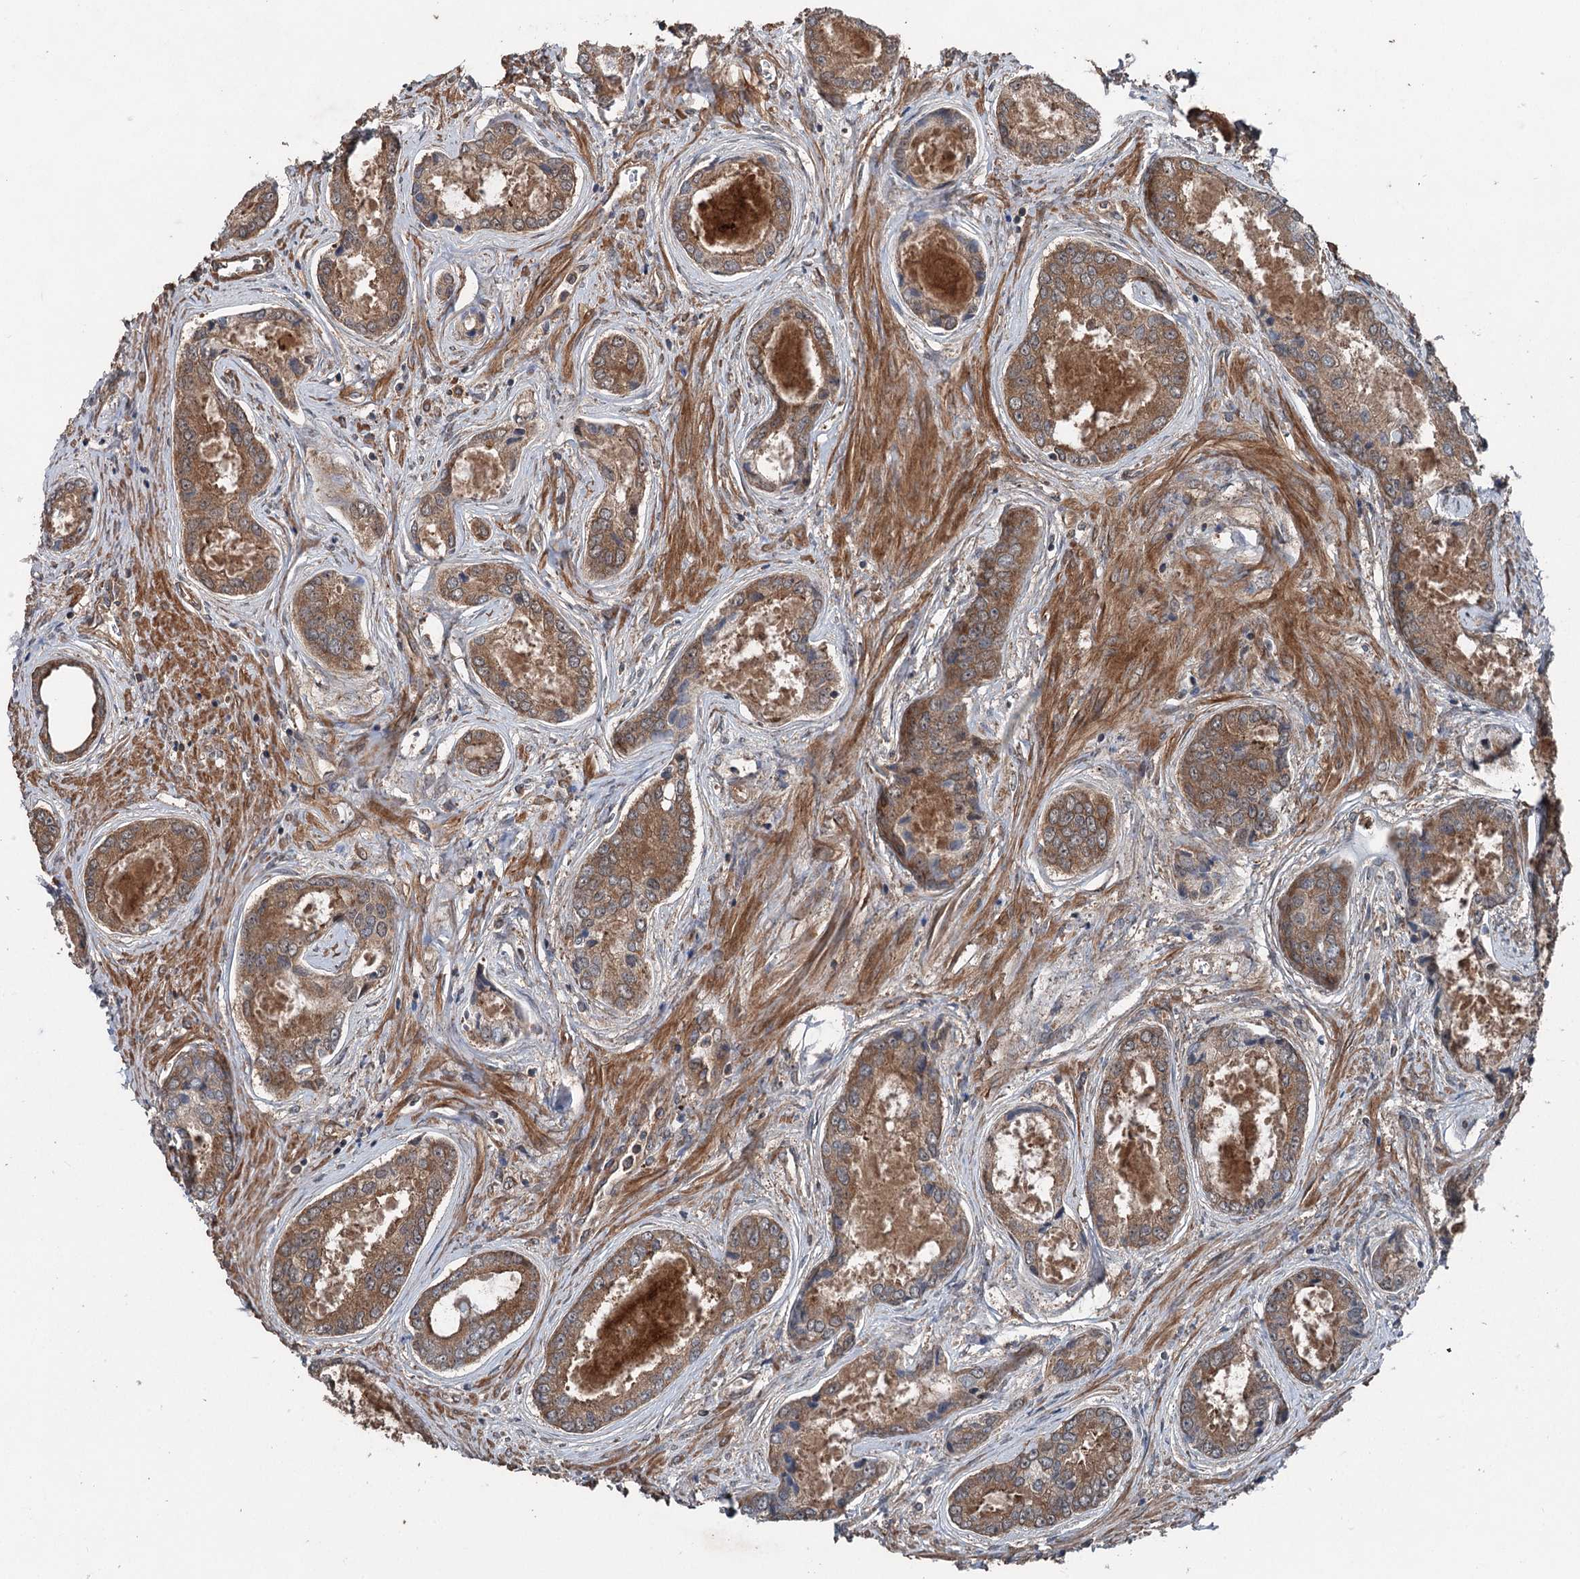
{"staining": {"intensity": "moderate", "quantity": ">75%", "location": "cytoplasmic/membranous"}, "tissue": "prostate cancer", "cell_type": "Tumor cells", "image_type": "cancer", "snomed": [{"axis": "morphology", "description": "Adenocarcinoma, Low grade"}, {"axis": "topography", "description": "Prostate"}], "caption": "DAB immunohistochemical staining of human prostate adenocarcinoma (low-grade) displays moderate cytoplasmic/membranous protein expression in about >75% of tumor cells. Using DAB (3,3'-diaminobenzidine) (brown) and hematoxylin (blue) stains, captured at high magnification using brightfield microscopy.", "gene": "RNF214", "patient": {"sex": "male", "age": 68}}